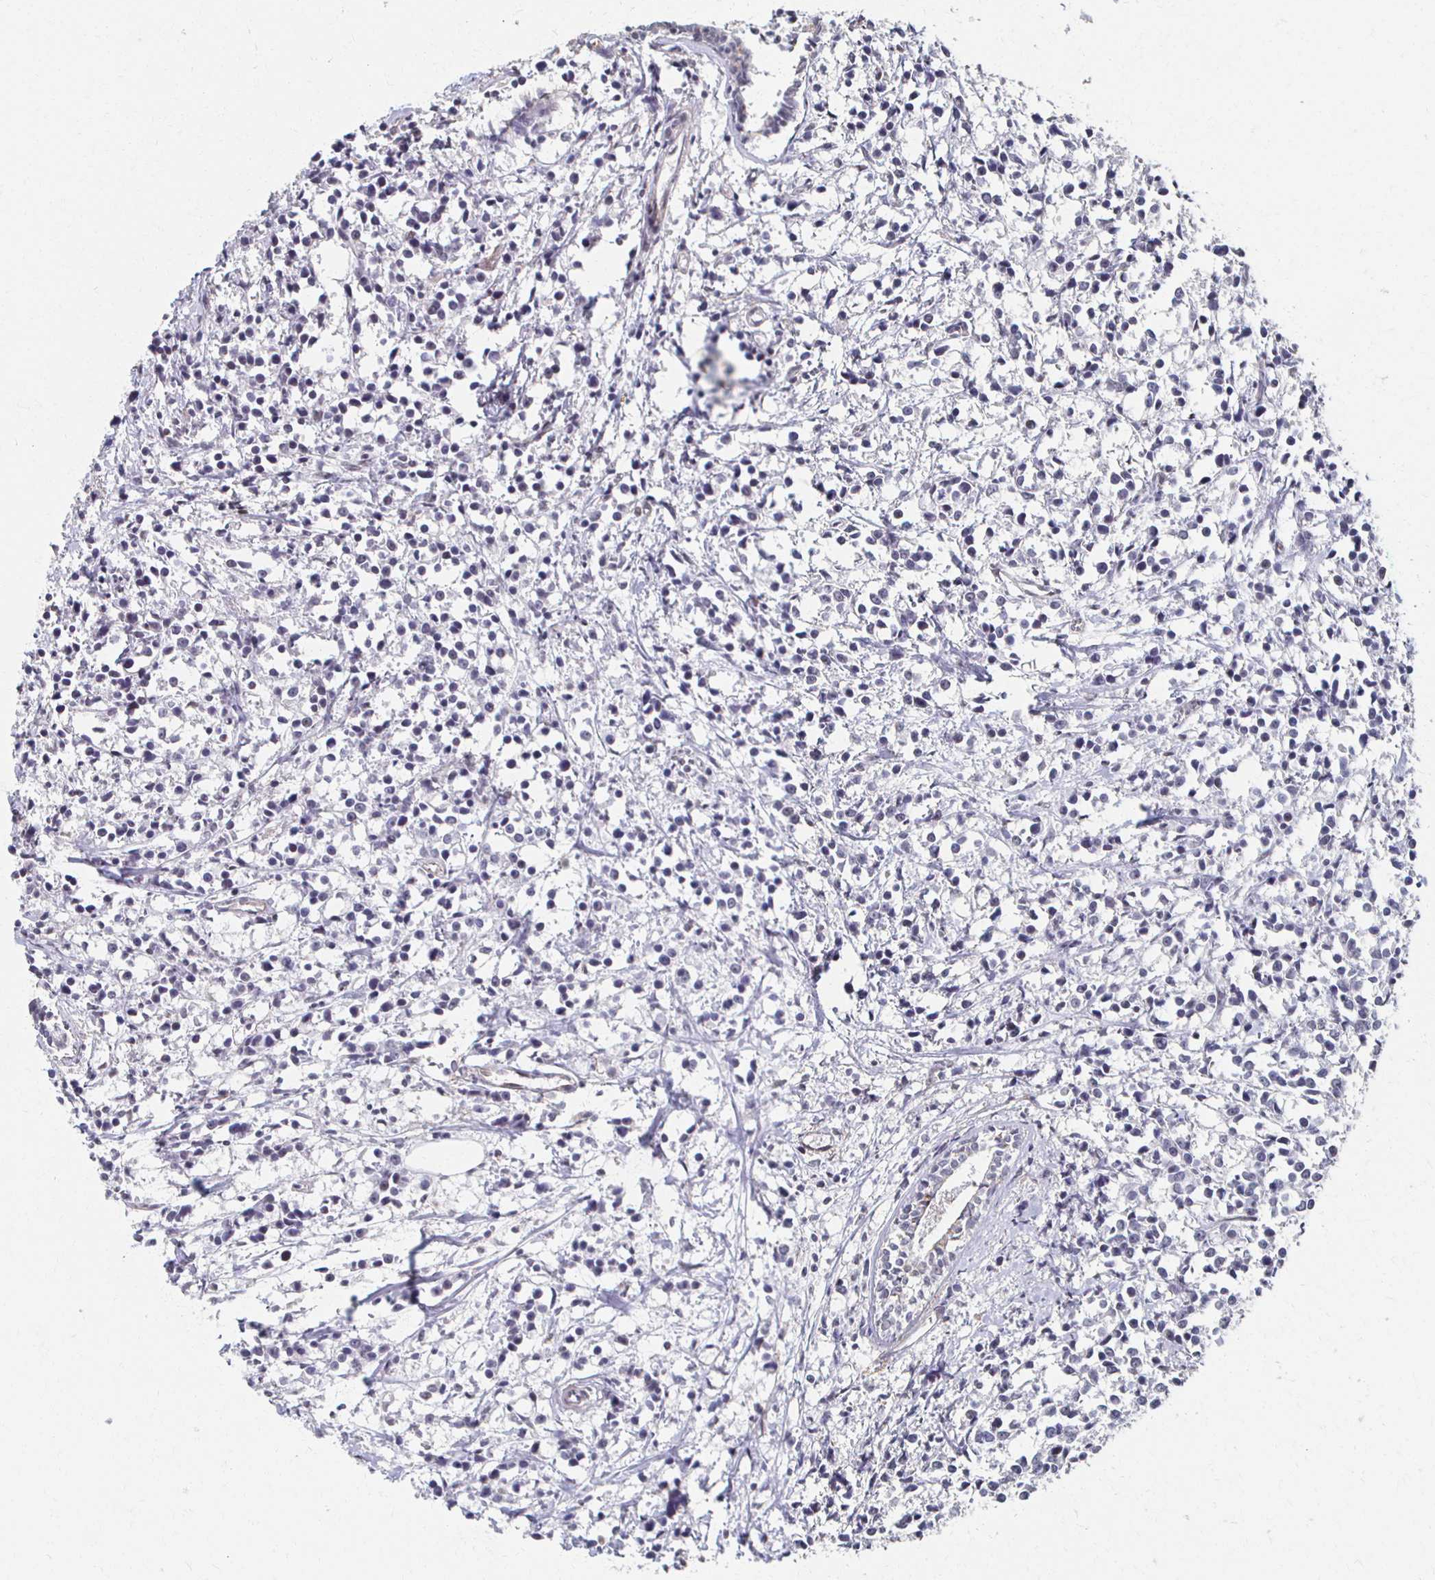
{"staining": {"intensity": "negative", "quantity": "none", "location": "none"}, "tissue": "breast cancer", "cell_type": "Tumor cells", "image_type": "cancer", "snomed": [{"axis": "morphology", "description": "Duct carcinoma"}, {"axis": "topography", "description": "Breast"}], "caption": "The immunohistochemistry (IHC) photomicrograph has no significant positivity in tumor cells of breast cancer tissue.", "gene": "DAB1", "patient": {"sex": "female", "age": 80}}